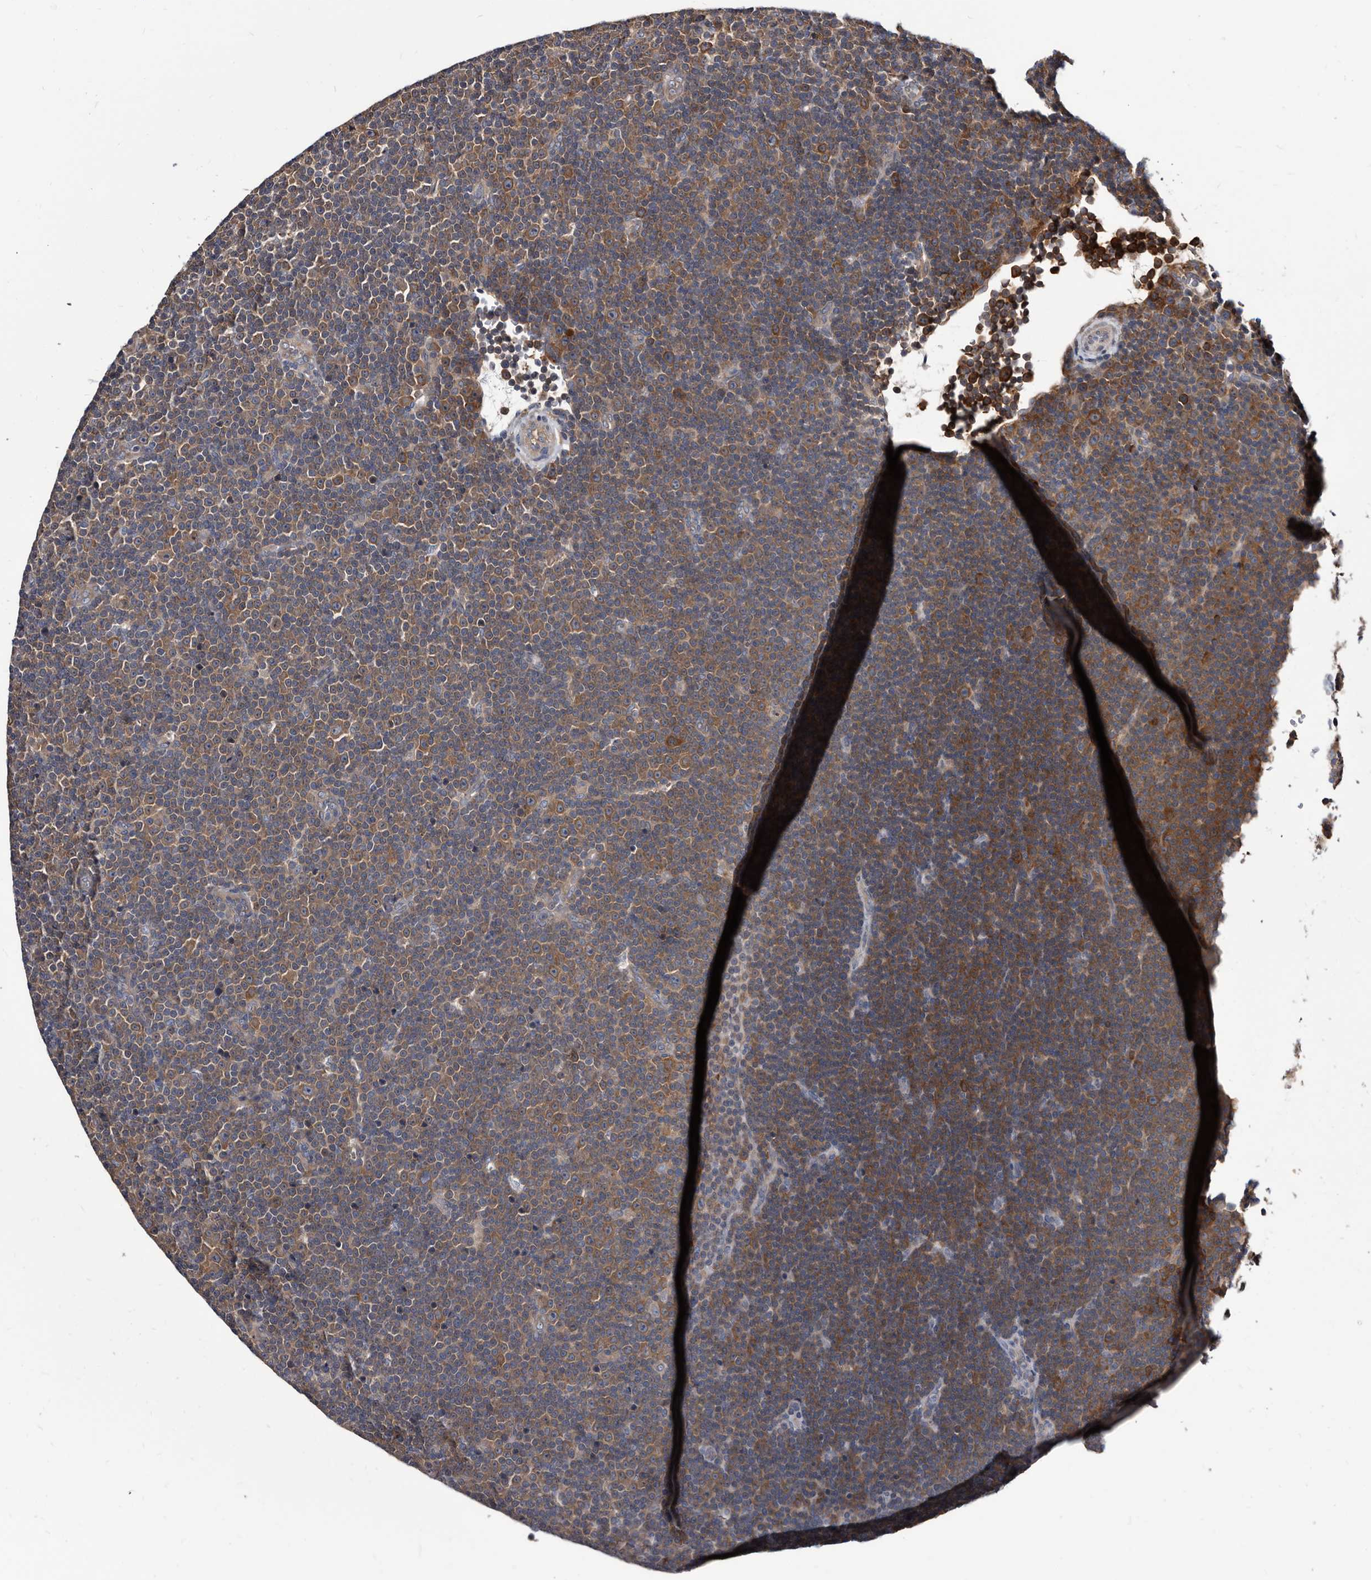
{"staining": {"intensity": "moderate", "quantity": "25%-75%", "location": "cytoplasmic/membranous"}, "tissue": "lymphoma", "cell_type": "Tumor cells", "image_type": "cancer", "snomed": [{"axis": "morphology", "description": "Malignant lymphoma, non-Hodgkin's type, Low grade"}, {"axis": "topography", "description": "Lymph node"}], "caption": "Moderate cytoplasmic/membranous protein positivity is present in approximately 25%-75% of tumor cells in lymphoma. (DAB = brown stain, brightfield microscopy at high magnification).", "gene": "ABCF2", "patient": {"sex": "female", "age": 67}}